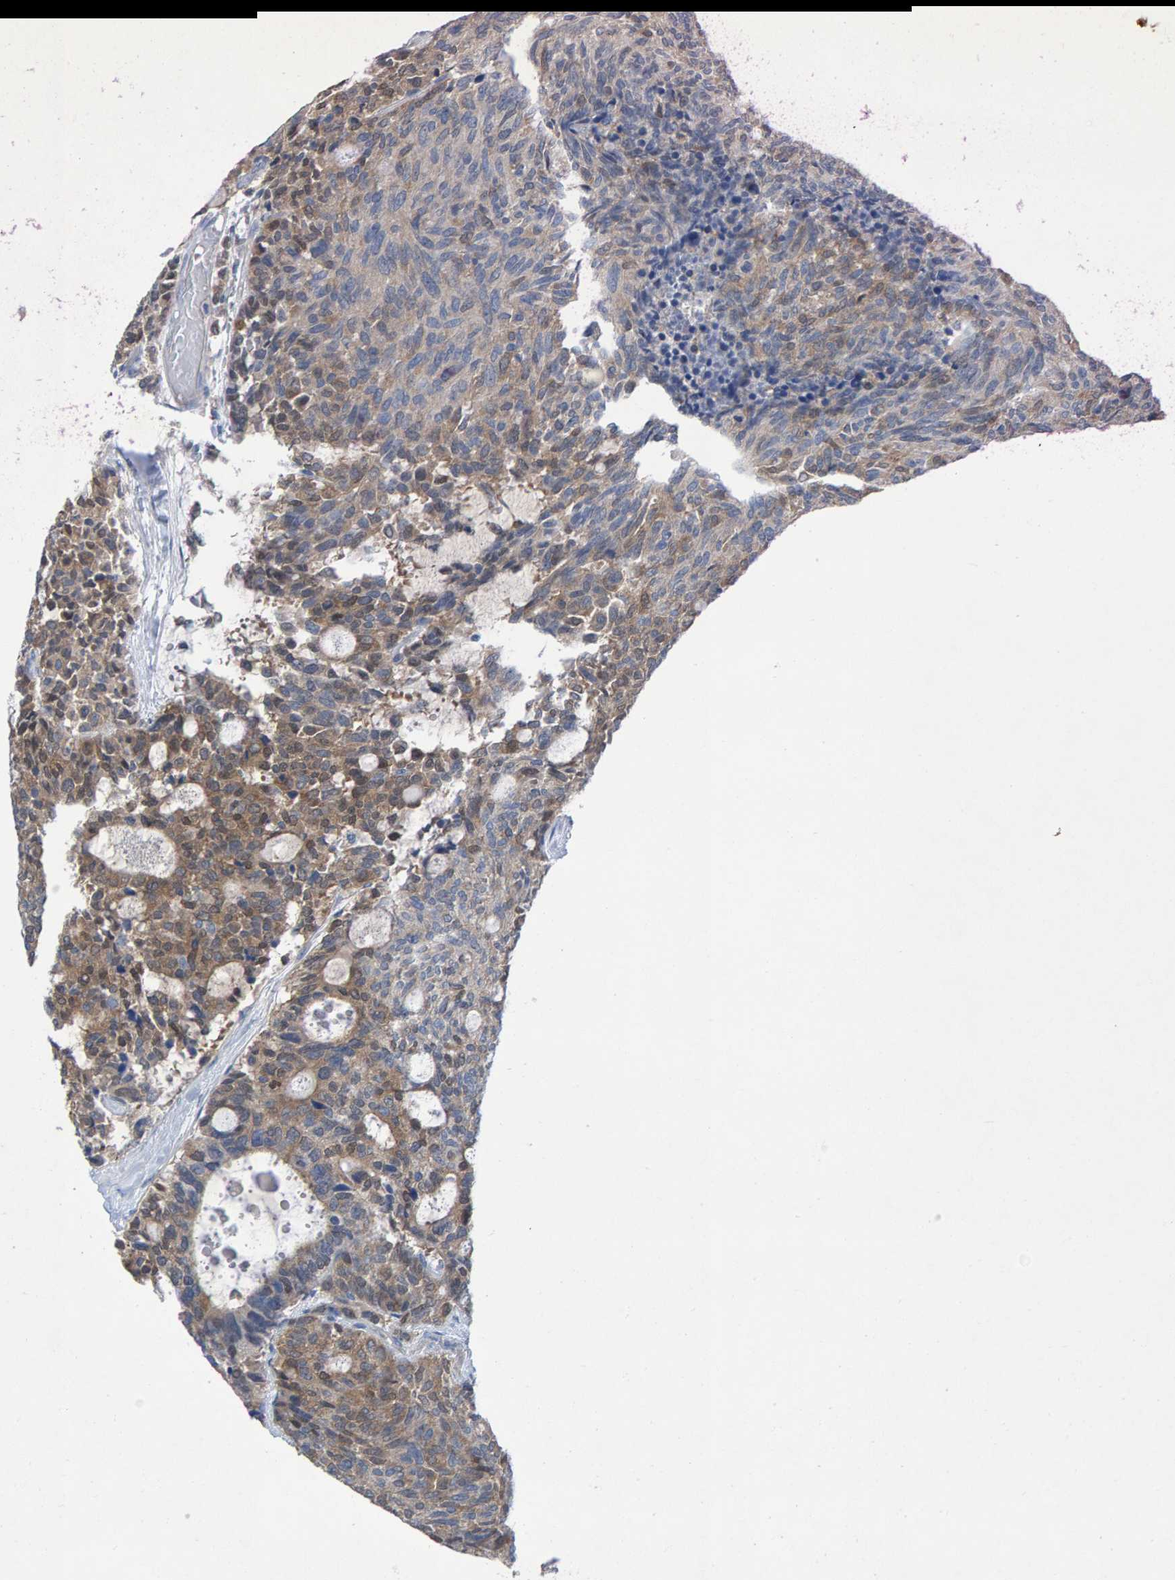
{"staining": {"intensity": "moderate", "quantity": "25%-75%", "location": "cytoplasmic/membranous"}, "tissue": "carcinoid", "cell_type": "Tumor cells", "image_type": "cancer", "snomed": [{"axis": "morphology", "description": "Carcinoid, malignant, NOS"}, {"axis": "topography", "description": "Pancreas"}], "caption": "This photomicrograph shows immunohistochemistry staining of carcinoid (malignant), with medium moderate cytoplasmic/membranous expression in approximately 25%-75% of tumor cells.", "gene": "ALAD", "patient": {"sex": "female", "age": 54}}